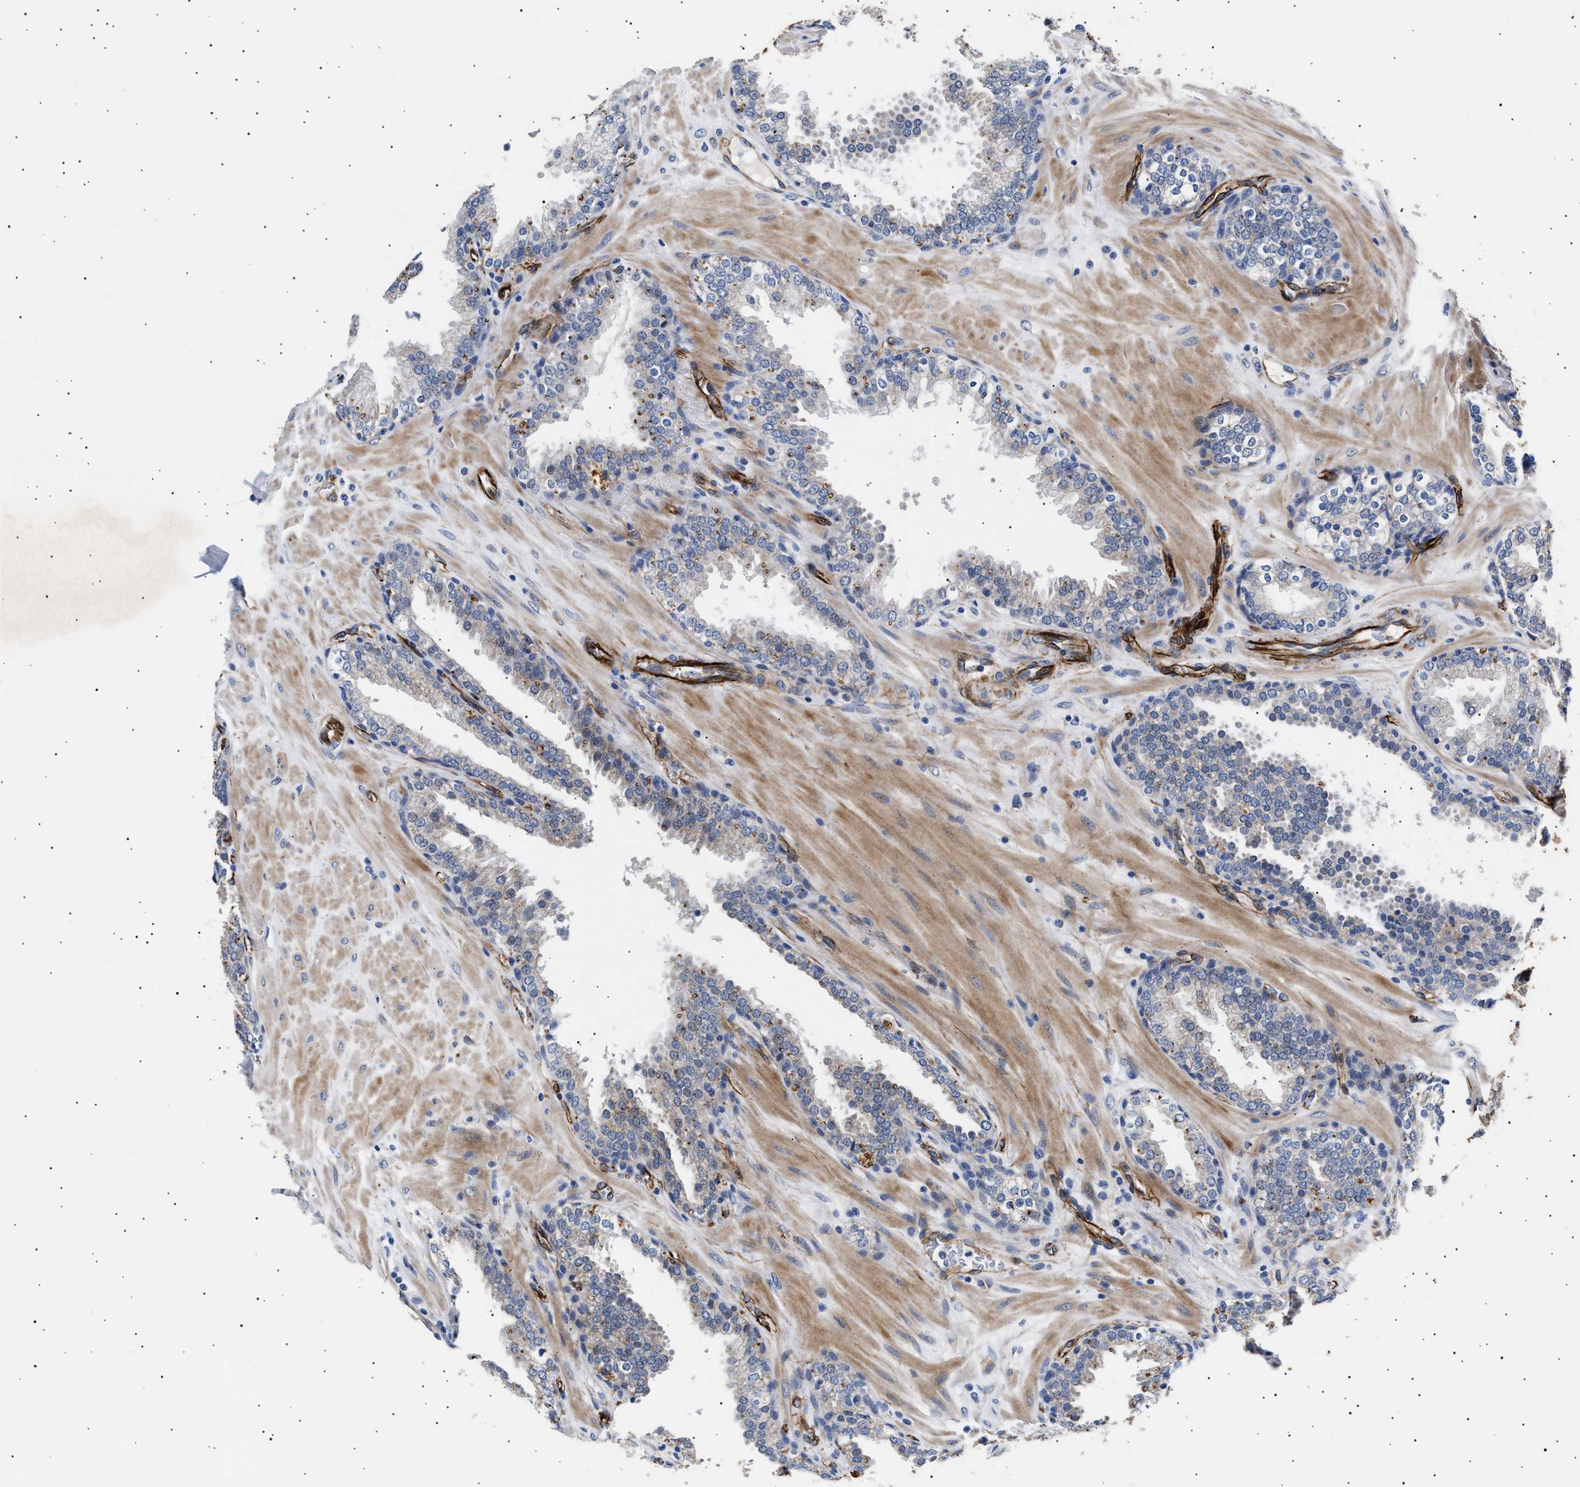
{"staining": {"intensity": "moderate", "quantity": "<25%", "location": "cytoplasmic/membranous"}, "tissue": "prostate", "cell_type": "Glandular cells", "image_type": "normal", "snomed": [{"axis": "morphology", "description": "Normal tissue, NOS"}, {"axis": "topography", "description": "Prostate"}], "caption": "Prostate stained with immunohistochemistry demonstrates moderate cytoplasmic/membranous staining in about <25% of glandular cells.", "gene": "OLFML2A", "patient": {"sex": "male", "age": 51}}